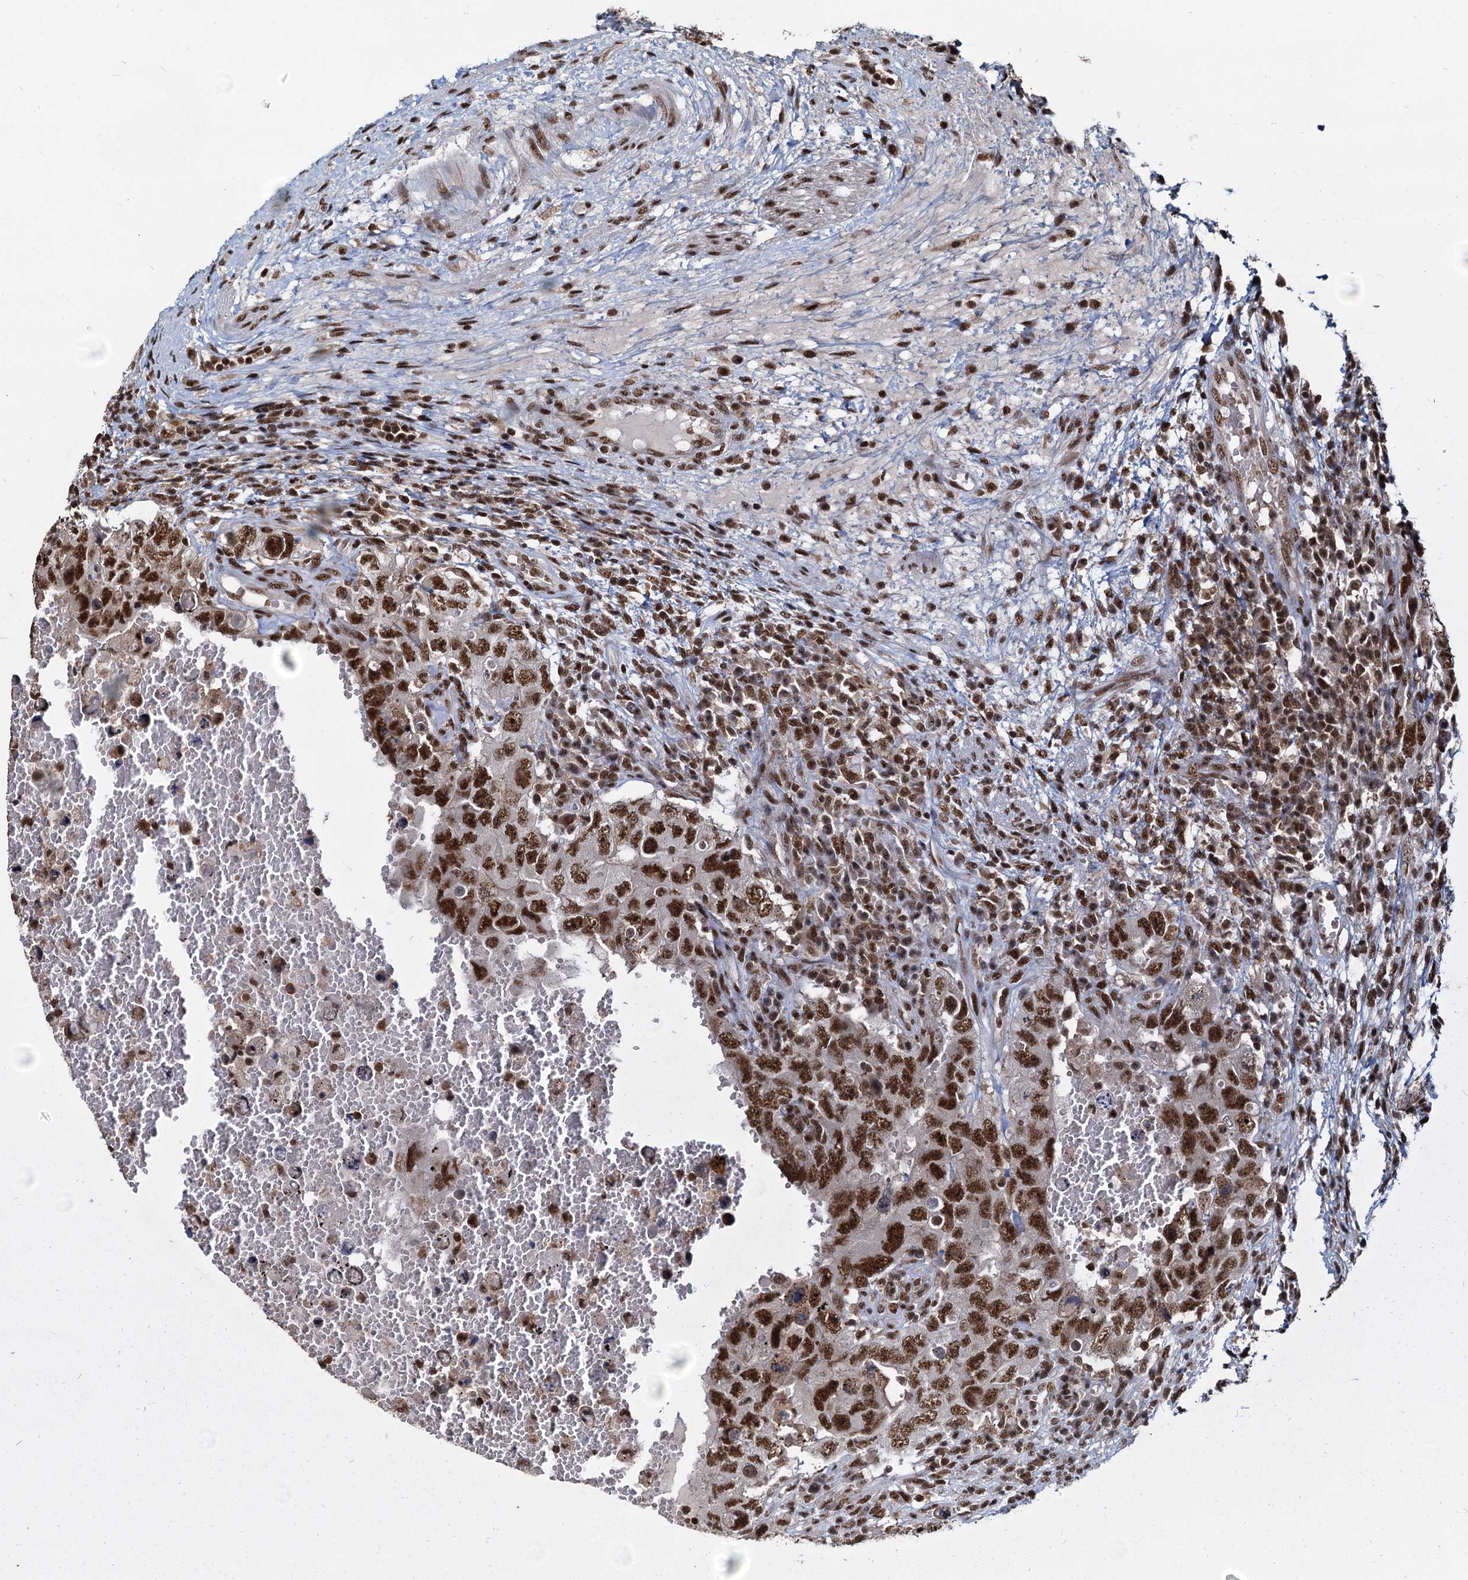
{"staining": {"intensity": "strong", "quantity": ">75%", "location": "nuclear"}, "tissue": "testis cancer", "cell_type": "Tumor cells", "image_type": "cancer", "snomed": [{"axis": "morphology", "description": "Carcinoma, Embryonal, NOS"}, {"axis": "topography", "description": "Testis"}], "caption": "Immunohistochemical staining of human testis cancer demonstrates high levels of strong nuclear positivity in approximately >75% of tumor cells.", "gene": "RSRC2", "patient": {"sex": "male", "age": 26}}